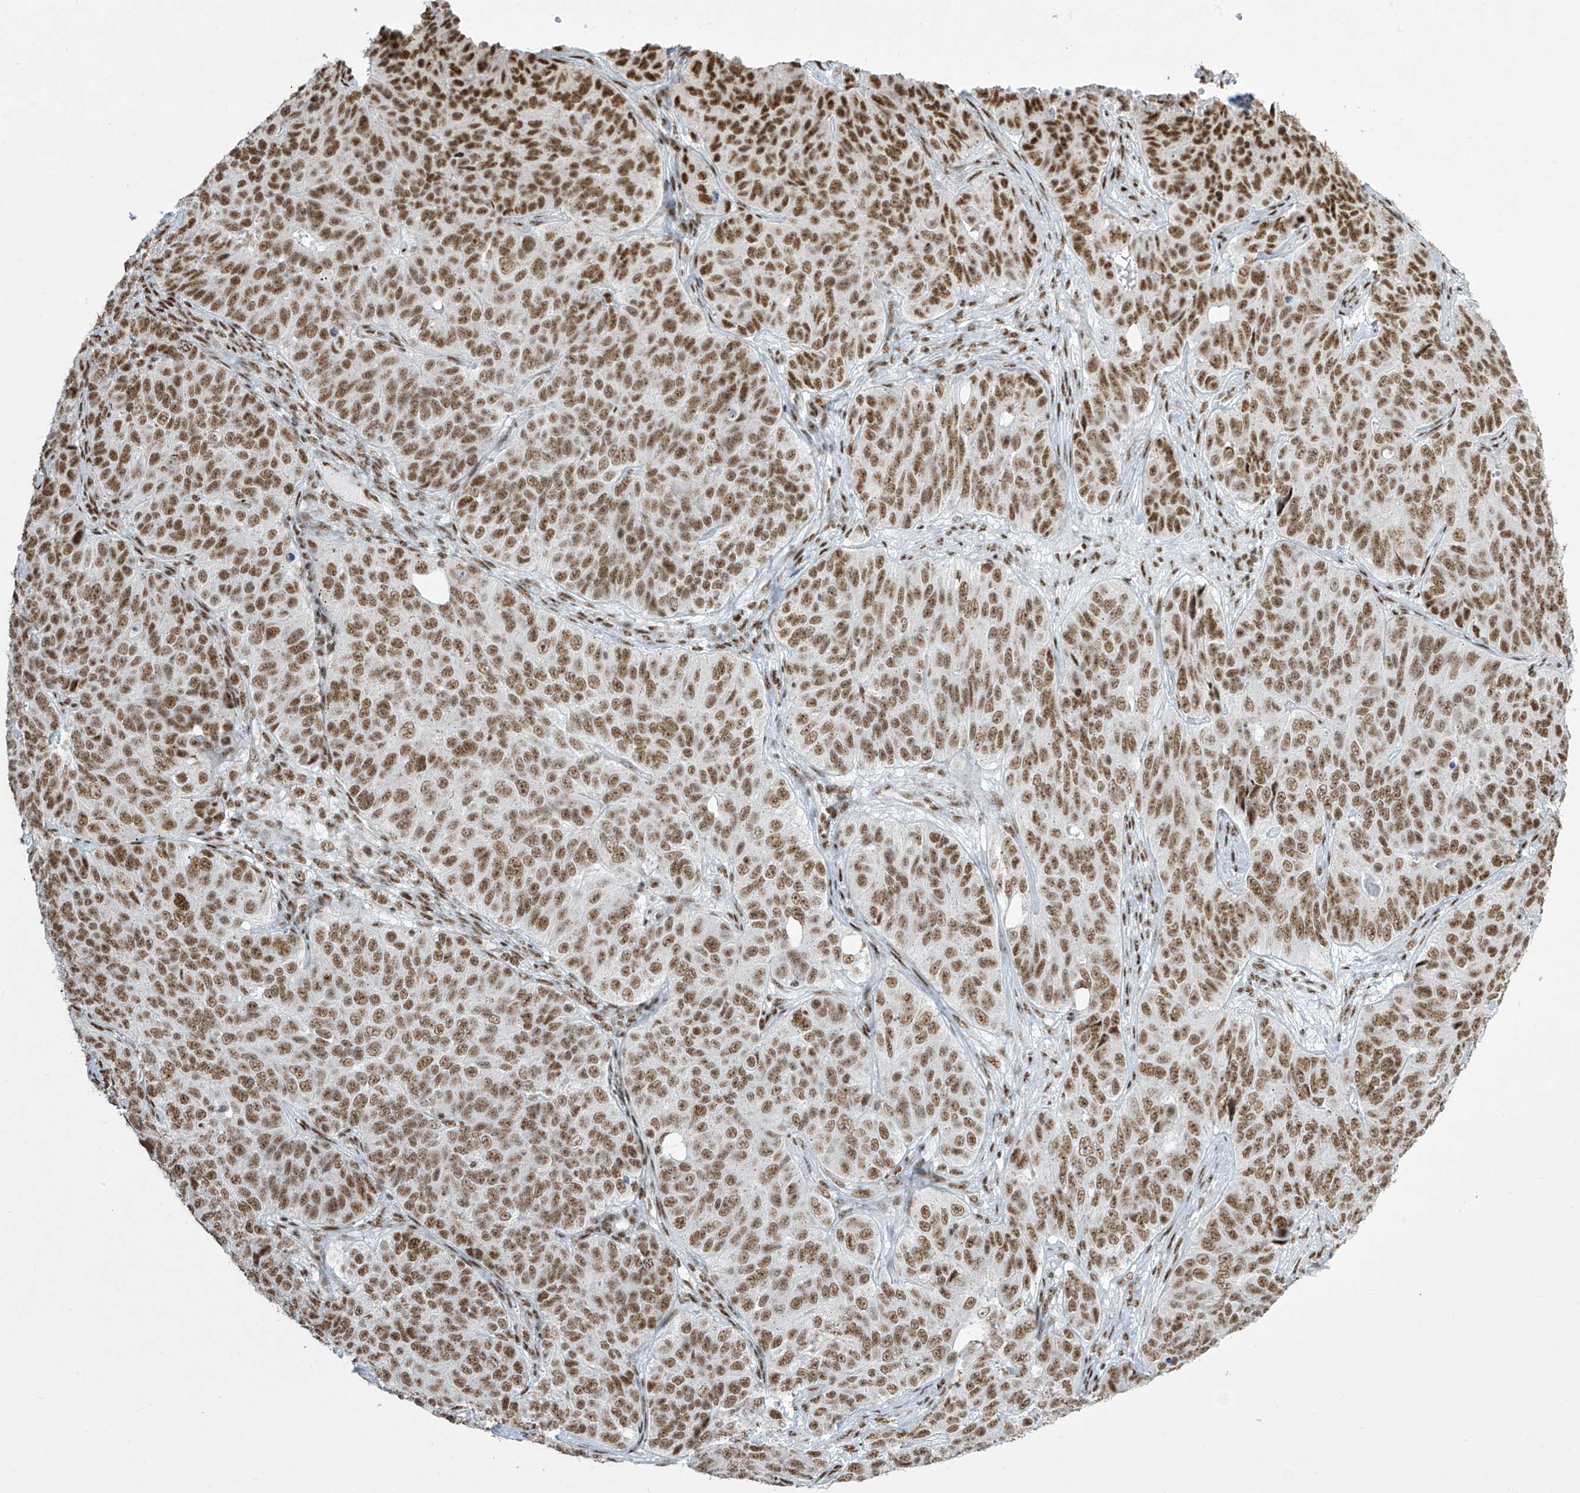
{"staining": {"intensity": "moderate", "quantity": ">75%", "location": "nuclear"}, "tissue": "ovarian cancer", "cell_type": "Tumor cells", "image_type": "cancer", "snomed": [{"axis": "morphology", "description": "Carcinoma, endometroid"}, {"axis": "topography", "description": "Ovary"}], "caption": "Immunohistochemical staining of ovarian endometroid carcinoma demonstrates moderate nuclear protein expression in approximately >75% of tumor cells.", "gene": "MS4A6A", "patient": {"sex": "female", "age": 51}}